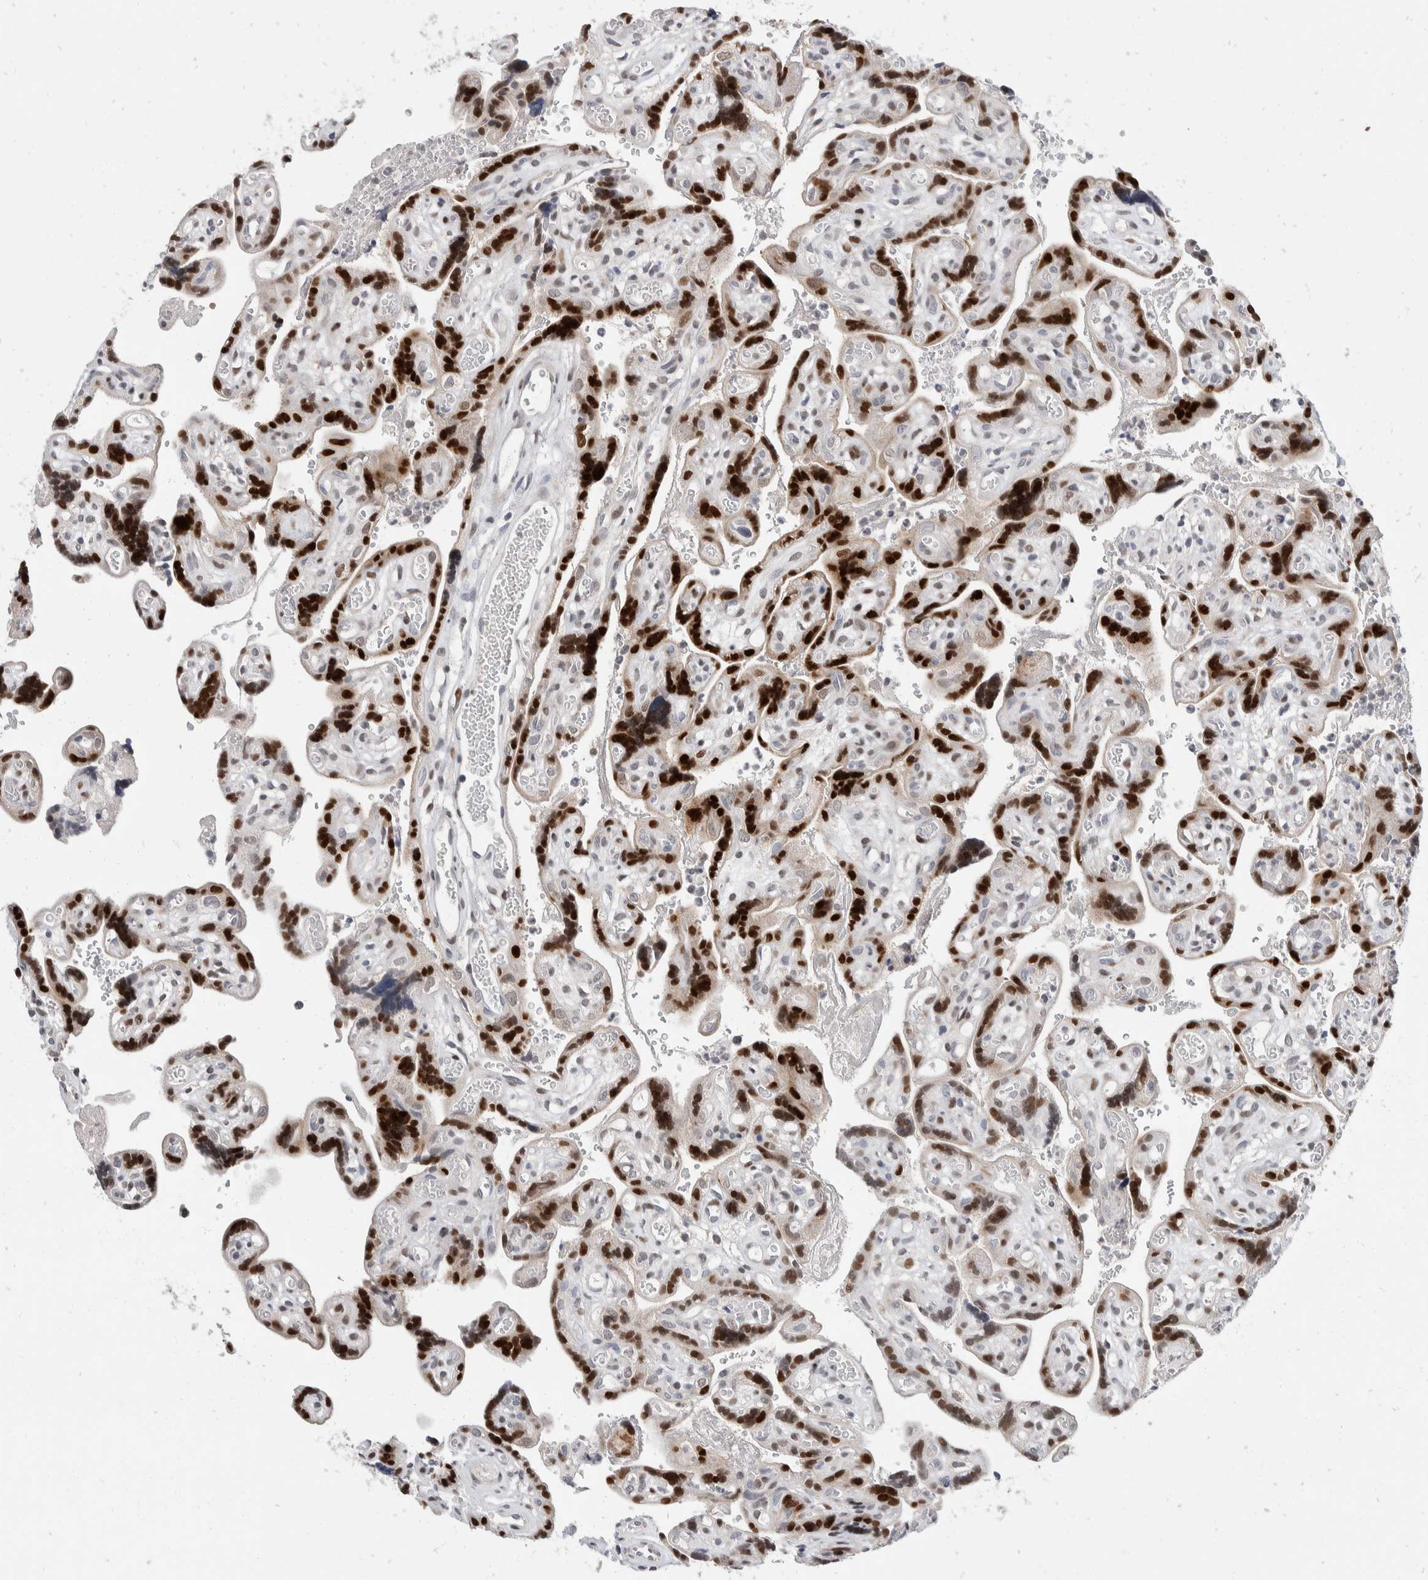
{"staining": {"intensity": "strong", "quantity": ">75%", "location": "nuclear"}, "tissue": "placenta", "cell_type": "Trophoblastic cells", "image_type": "normal", "snomed": [{"axis": "morphology", "description": "Normal tissue, NOS"}, {"axis": "topography", "description": "Placenta"}], "caption": "Placenta stained for a protein (brown) demonstrates strong nuclear positive expression in approximately >75% of trophoblastic cells.", "gene": "ZNF703", "patient": {"sex": "female", "age": 30}}